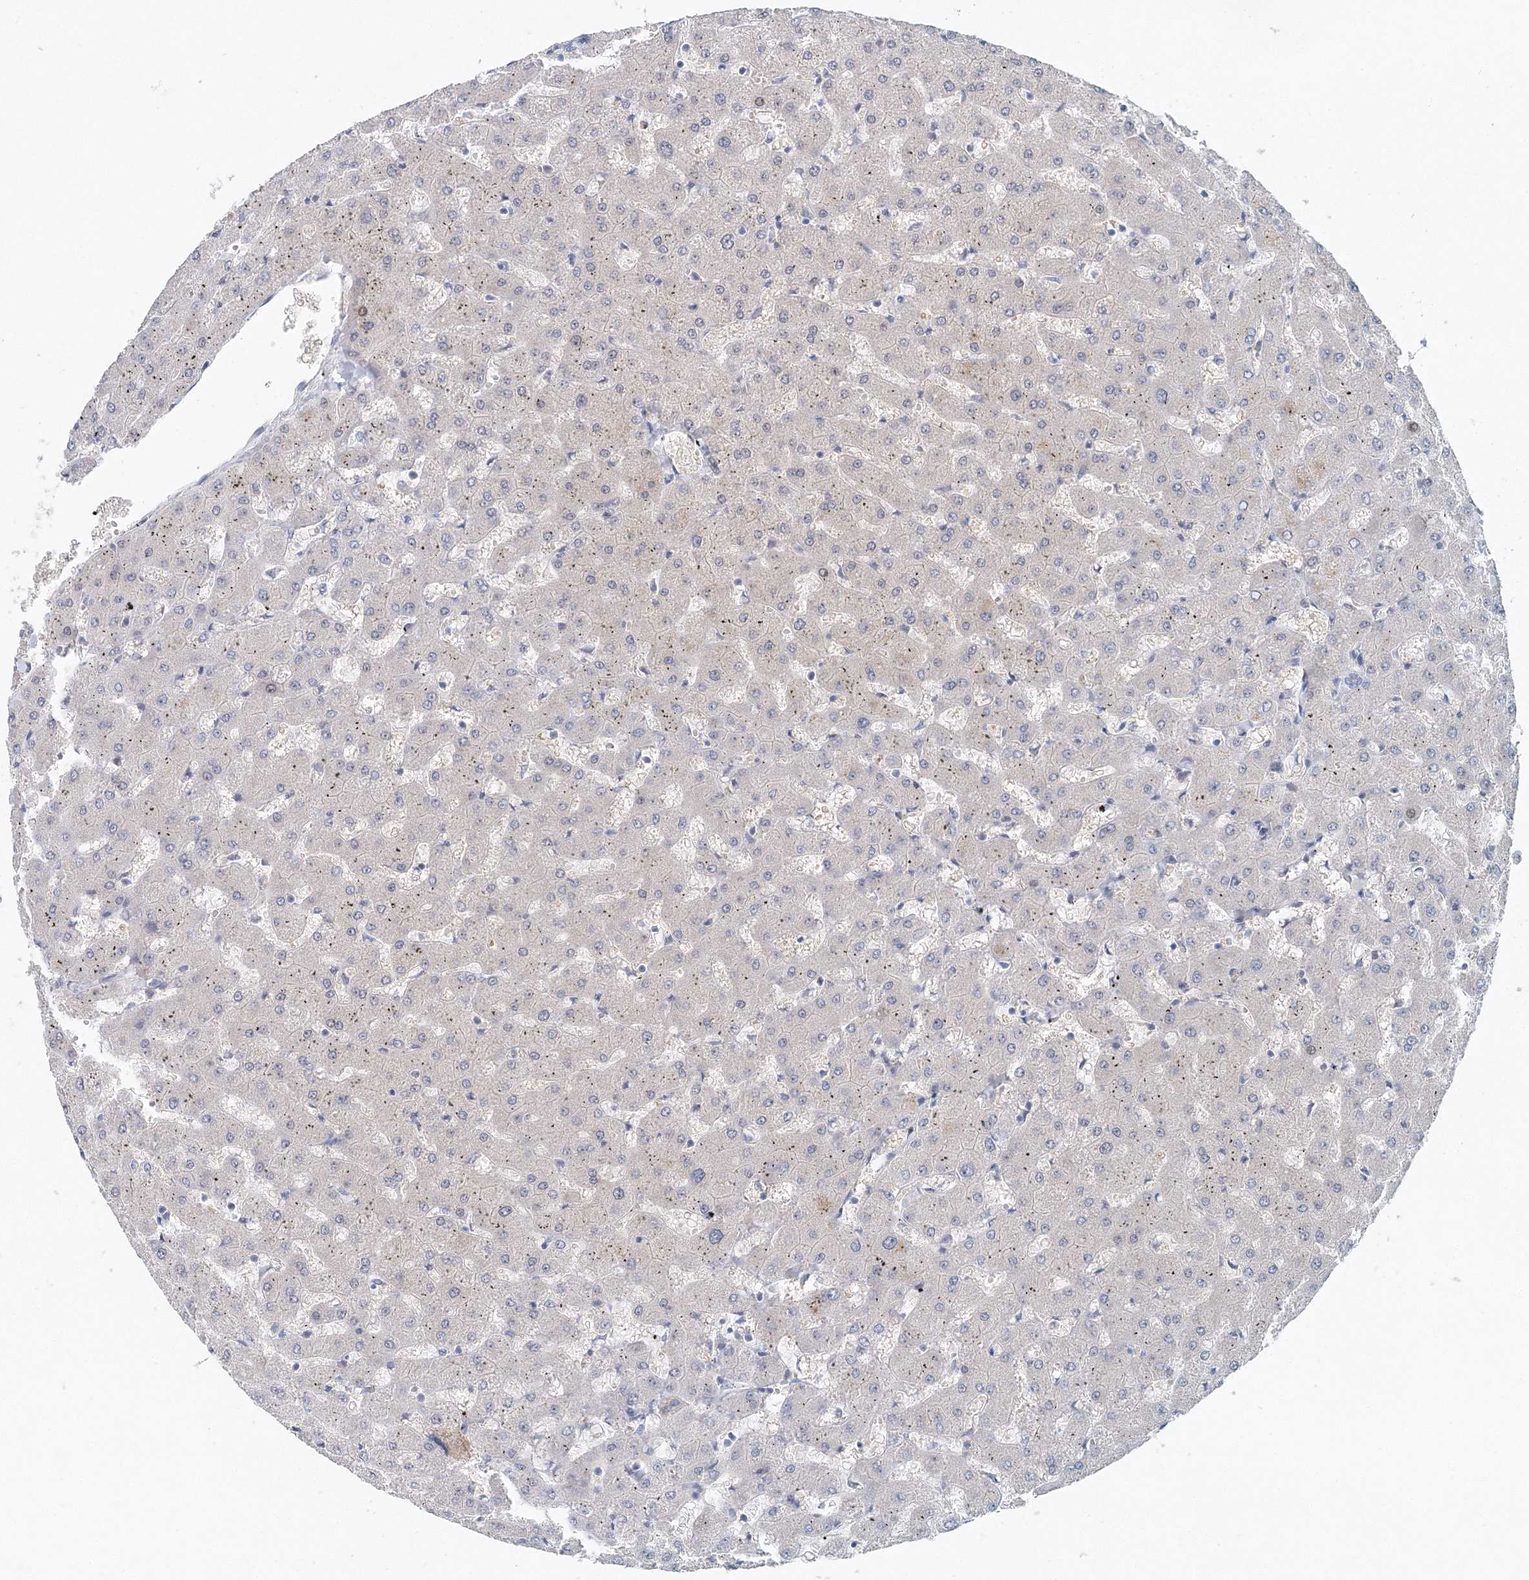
{"staining": {"intensity": "negative", "quantity": "none", "location": "none"}, "tissue": "liver", "cell_type": "Cholangiocytes", "image_type": "normal", "snomed": [{"axis": "morphology", "description": "Normal tissue, NOS"}, {"axis": "topography", "description": "Liver"}], "caption": "This is a image of immunohistochemistry staining of benign liver, which shows no positivity in cholangiocytes.", "gene": "UIMC1", "patient": {"sex": "female", "age": 63}}